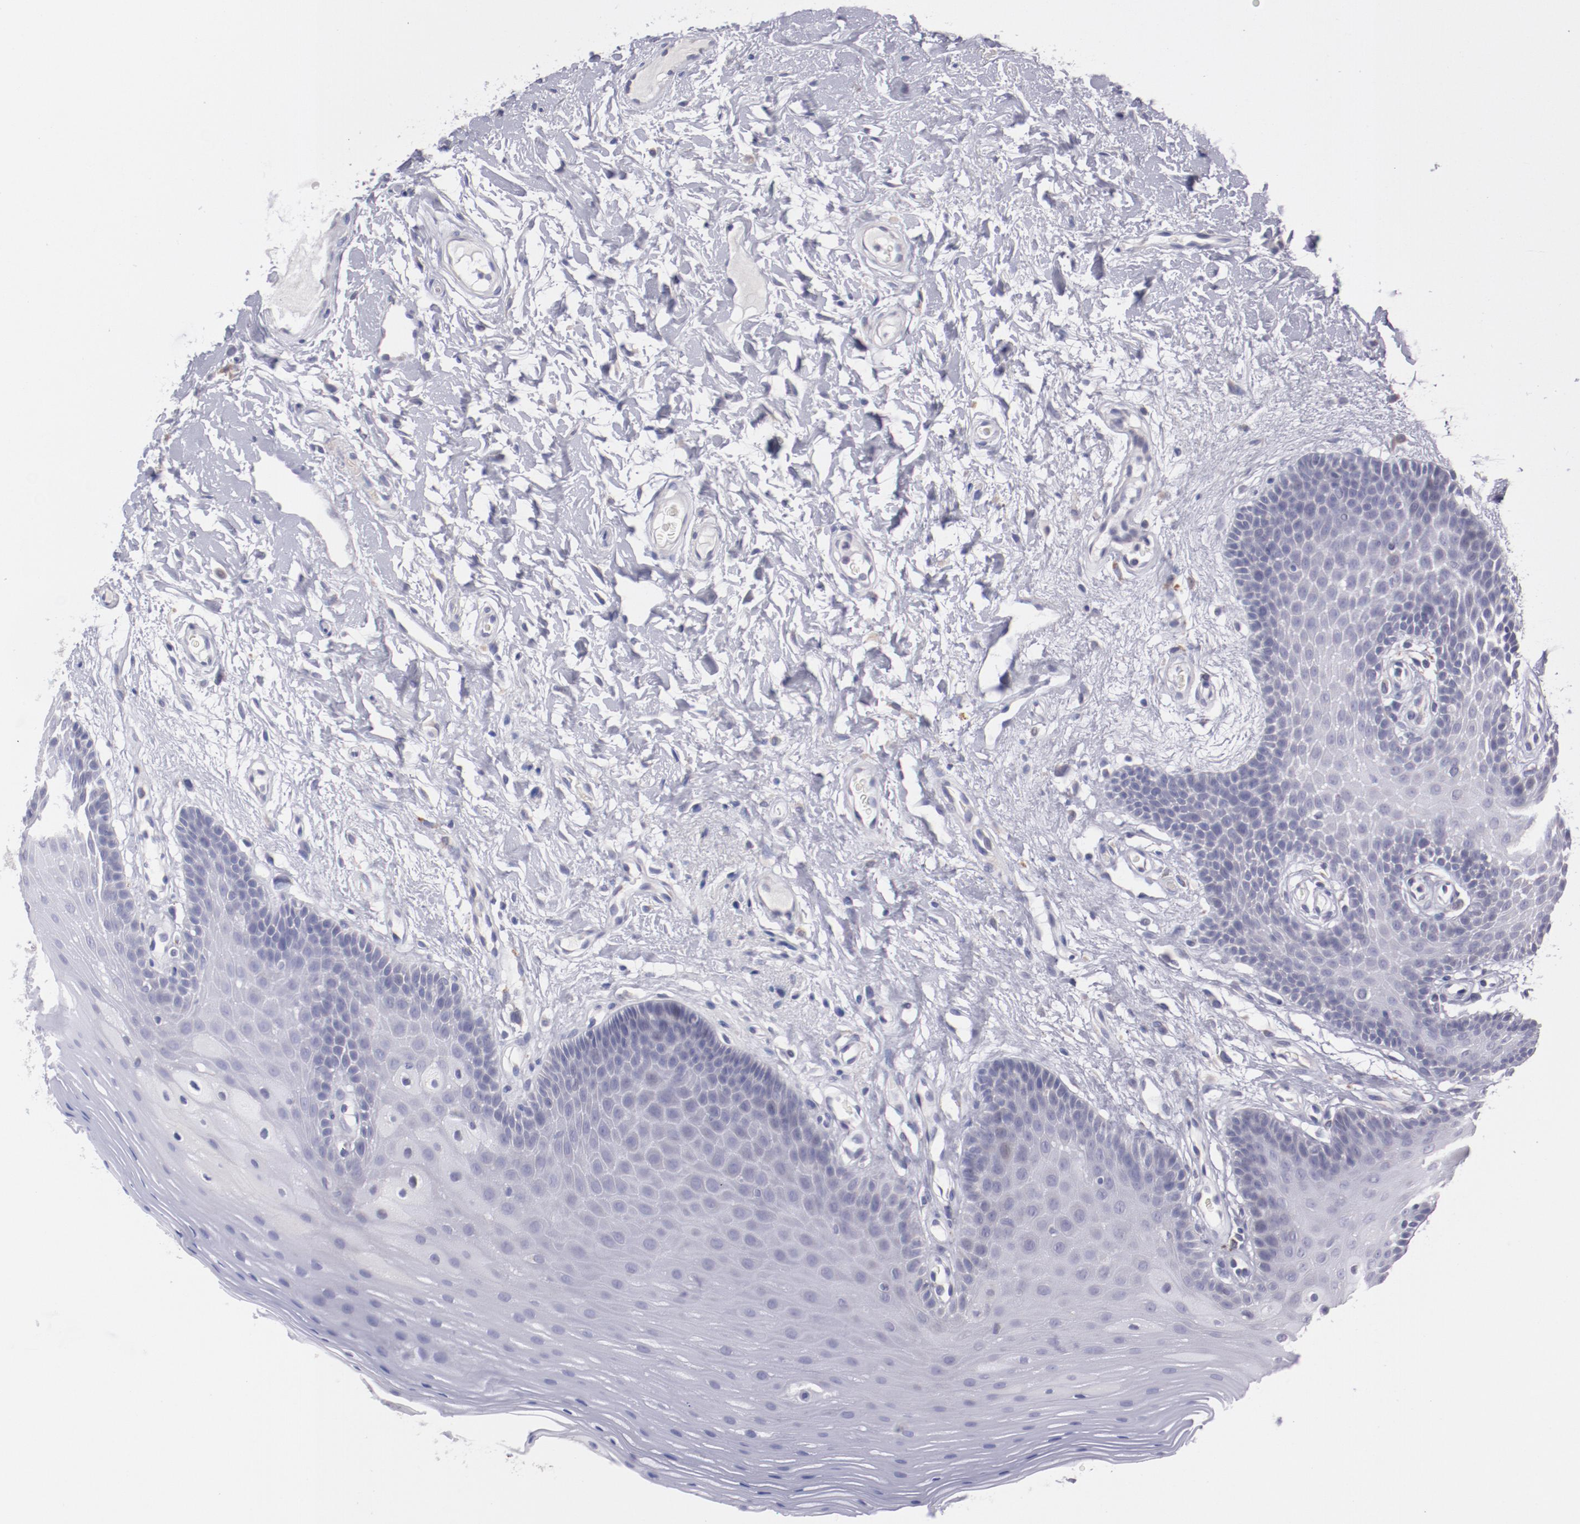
{"staining": {"intensity": "negative", "quantity": "none", "location": "none"}, "tissue": "oral mucosa", "cell_type": "Squamous epithelial cells", "image_type": "normal", "snomed": [{"axis": "morphology", "description": "Normal tissue, NOS"}, {"axis": "morphology", "description": "Squamous cell carcinoma, NOS"}, {"axis": "topography", "description": "Skeletal muscle"}, {"axis": "topography", "description": "Oral tissue"}, {"axis": "topography", "description": "Head-Neck"}], "caption": "High power microscopy photomicrograph of an immunohistochemistry micrograph of normal oral mucosa, revealing no significant positivity in squamous epithelial cells. (Brightfield microscopy of DAB (3,3'-diaminobenzidine) IHC at high magnification).", "gene": "TRAF3", "patient": {"sex": "male", "age": 71}}